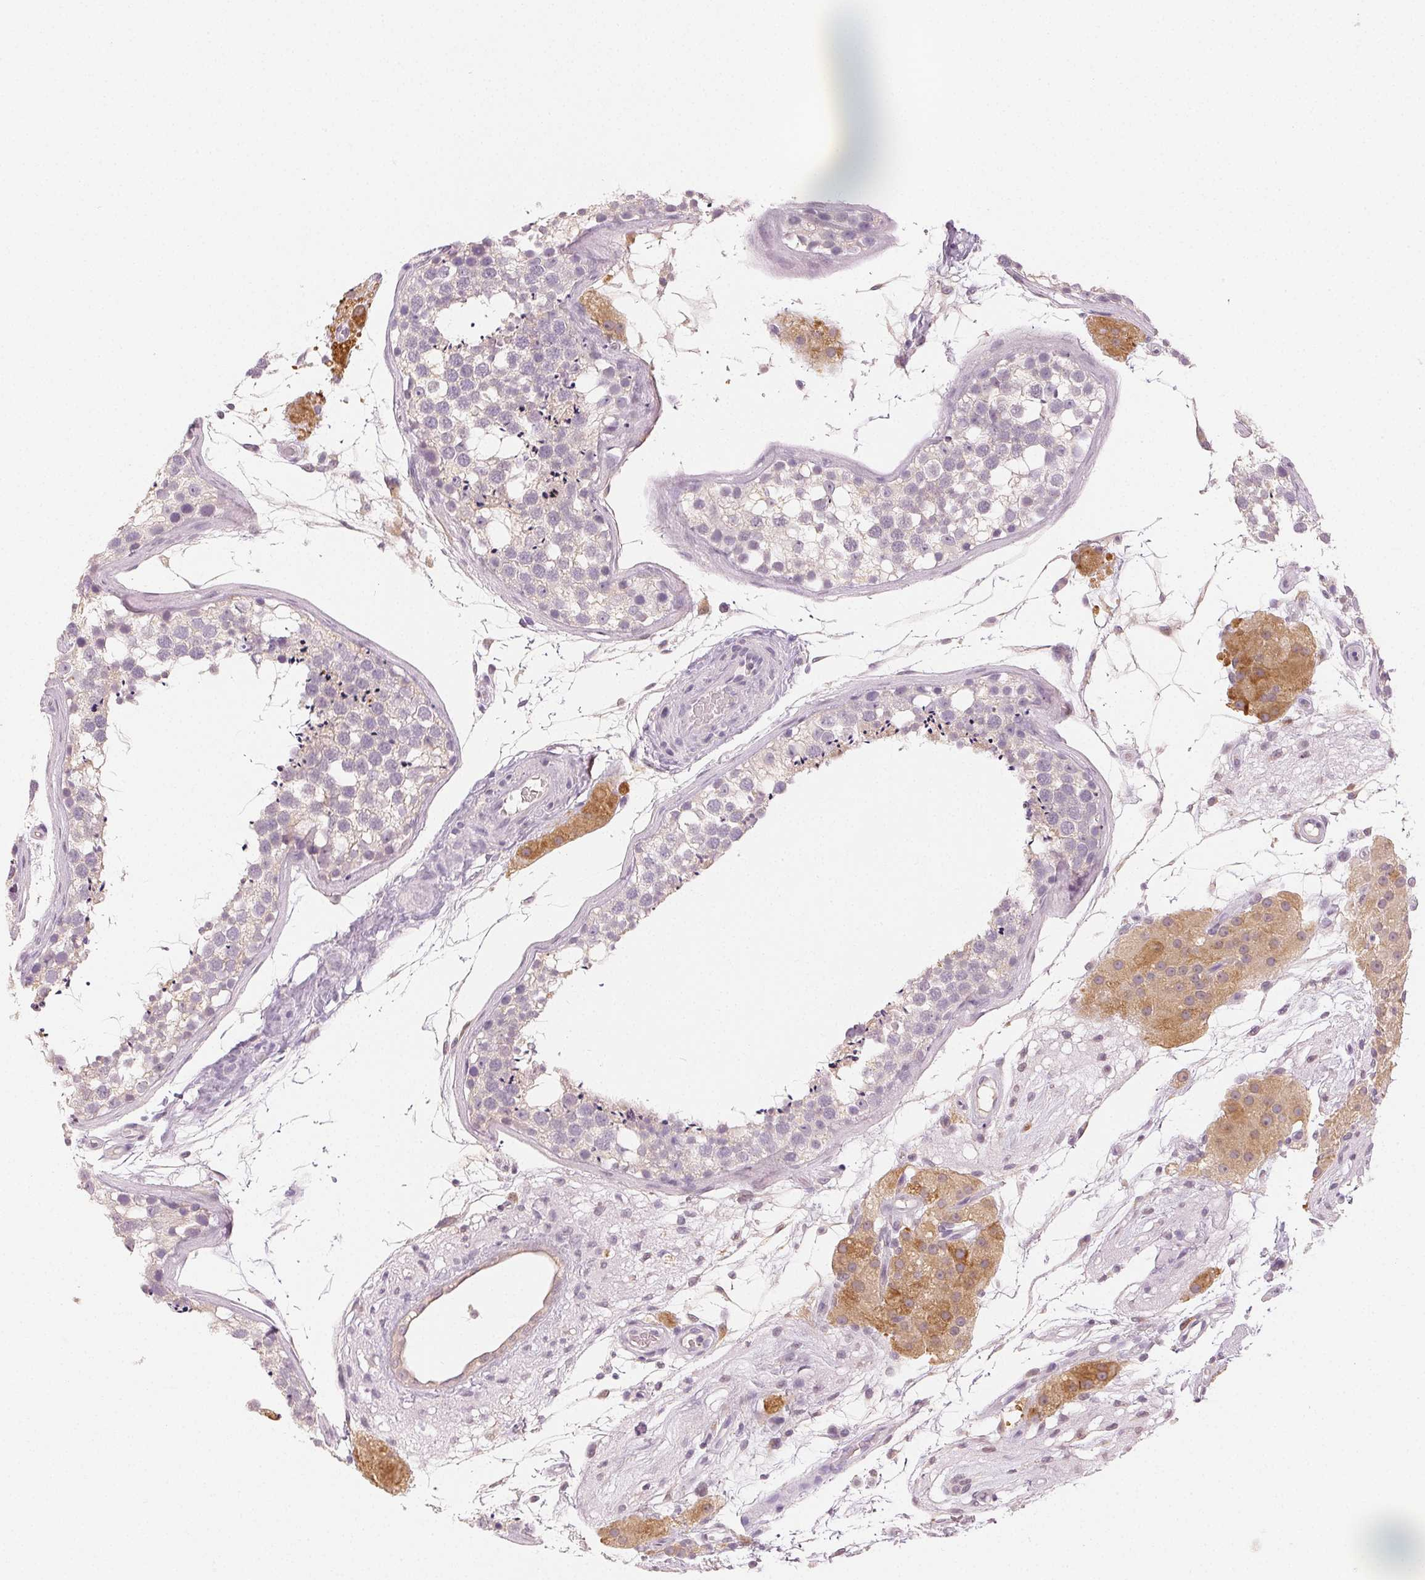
{"staining": {"intensity": "negative", "quantity": "none", "location": "none"}, "tissue": "testis", "cell_type": "Cells in seminiferous ducts", "image_type": "normal", "snomed": [{"axis": "morphology", "description": "Normal tissue, NOS"}, {"axis": "morphology", "description": "Seminoma, NOS"}, {"axis": "topography", "description": "Testis"}], "caption": "Human testis stained for a protein using immunohistochemistry (IHC) demonstrates no positivity in cells in seminiferous ducts.", "gene": "MAP1LC3A", "patient": {"sex": "male", "age": 65}}